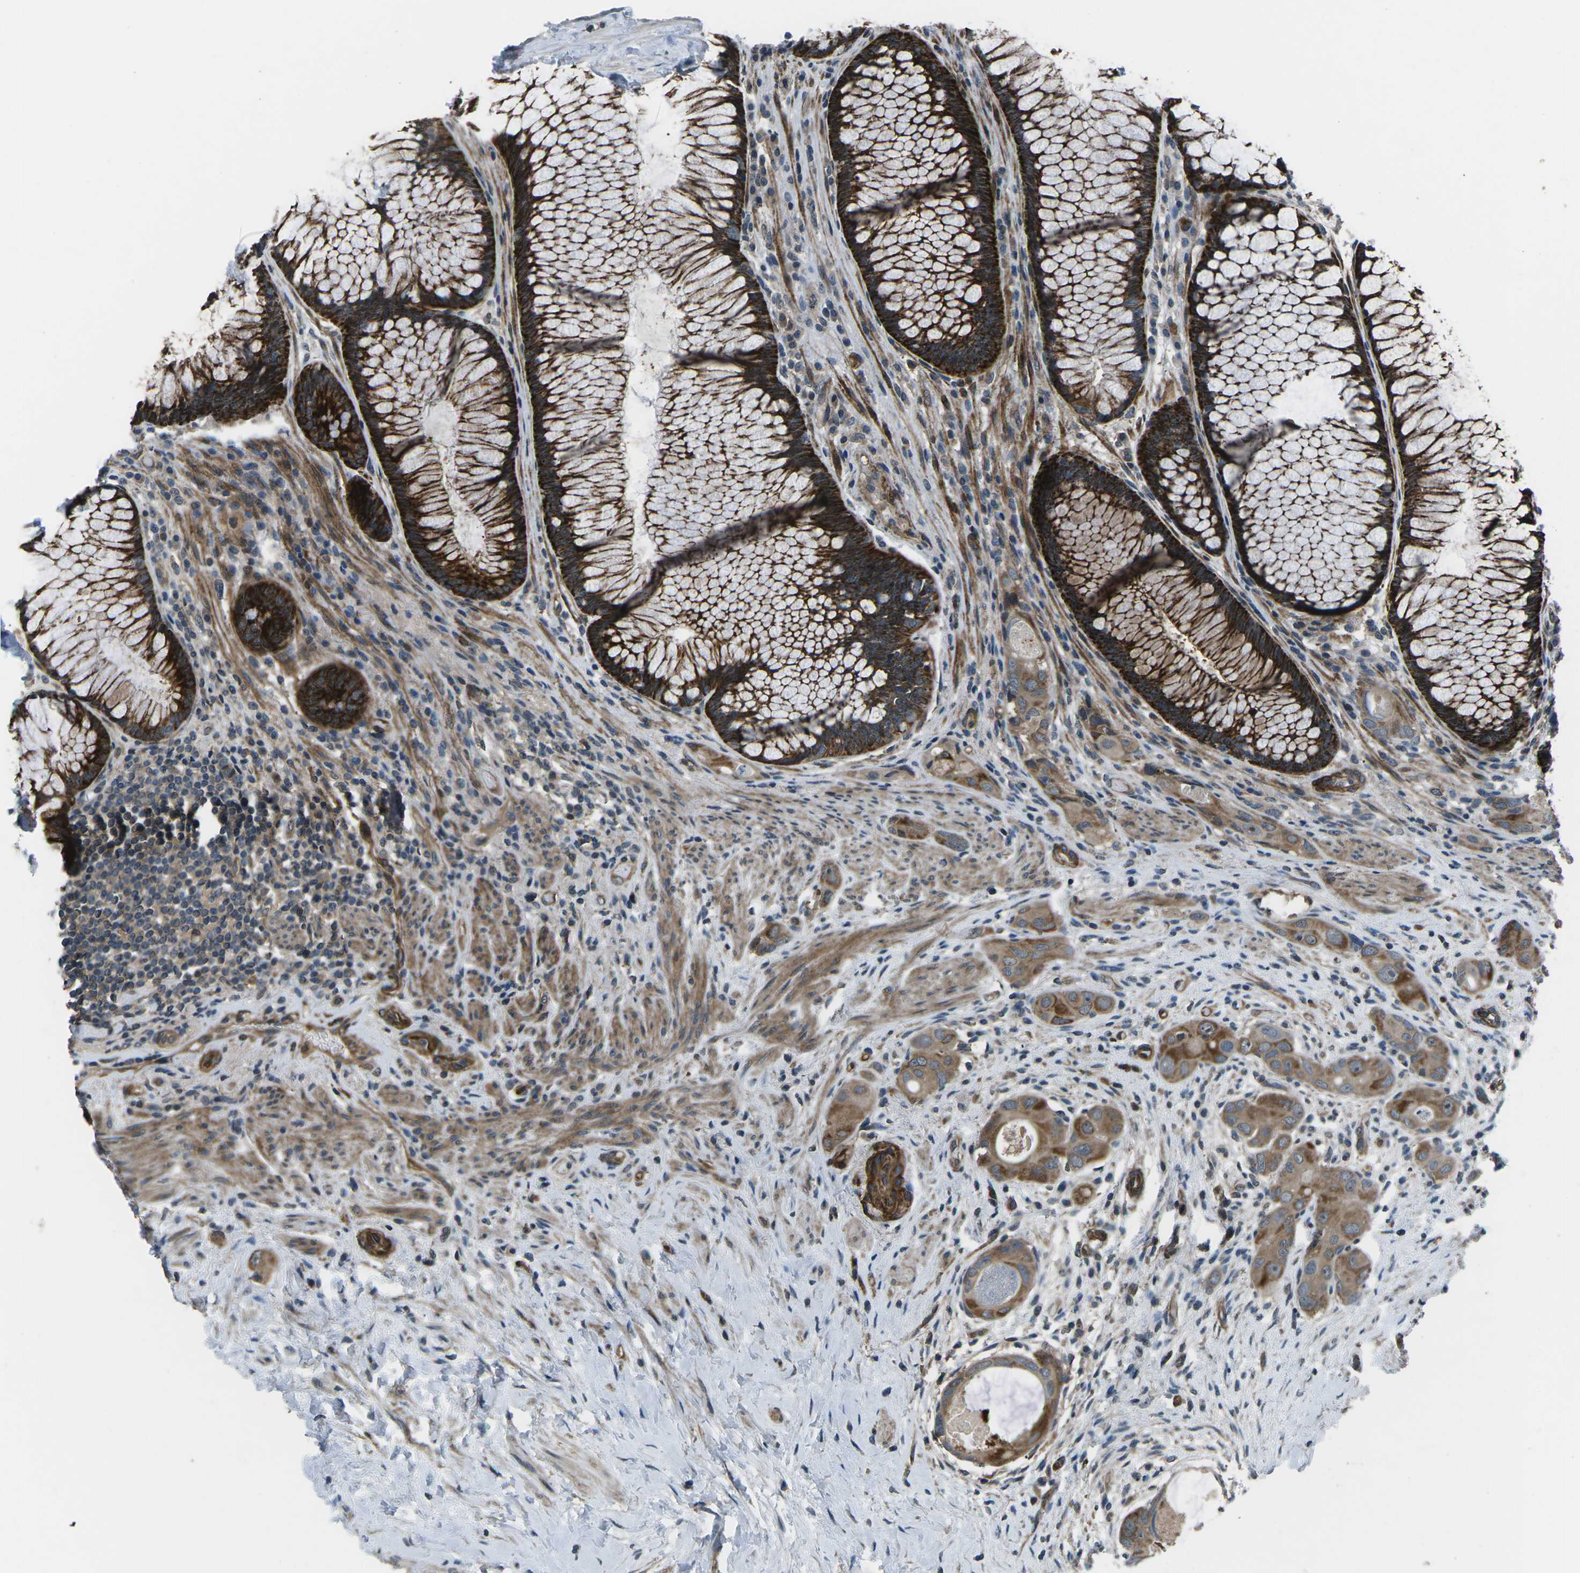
{"staining": {"intensity": "strong", "quantity": ">75%", "location": "cytoplasmic/membranous"}, "tissue": "colorectal cancer", "cell_type": "Tumor cells", "image_type": "cancer", "snomed": [{"axis": "morphology", "description": "Adenocarcinoma, NOS"}, {"axis": "topography", "description": "Rectum"}], "caption": "This is a micrograph of IHC staining of colorectal cancer, which shows strong expression in the cytoplasmic/membranous of tumor cells.", "gene": "AFAP1", "patient": {"sex": "male", "age": 51}}